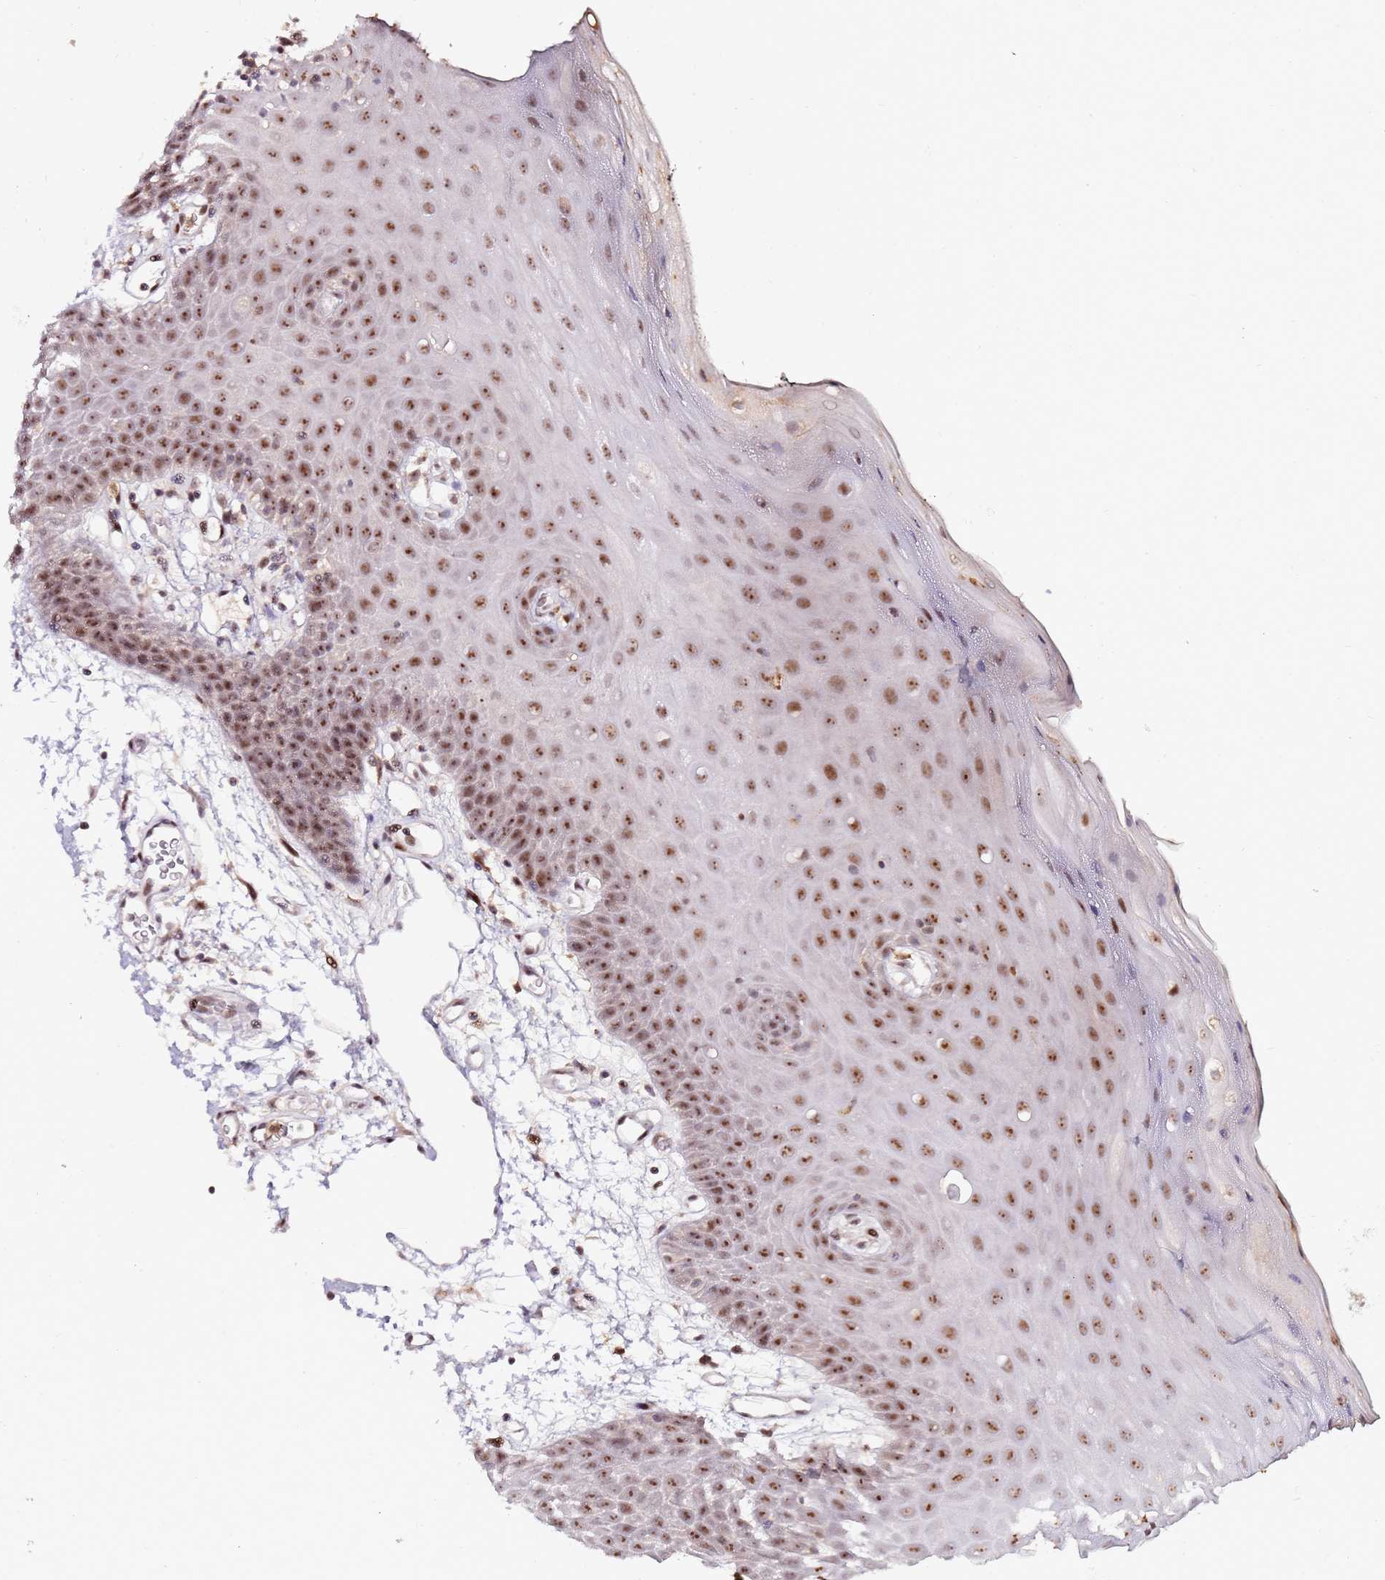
{"staining": {"intensity": "moderate", "quantity": ">75%", "location": "nuclear"}, "tissue": "oral mucosa", "cell_type": "Squamous epithelial cells", "image_type": "normal", "snomed": [{"axis": "morphology", "description": "Normal tissue, NOS"}, {"axis": "topography", "description": "Oral tissue"}, {"axis": "topography", "description": "Tounge, NOS"}], "caption": "Approximately >75% of squamous epithelial cells in unremarkable human oral mucosa display moderate nuclear protein staining as visualized by brown immunohistochemical staining.", "gene": "FCF1", "patient": {"sex": "female", "age": 59}}